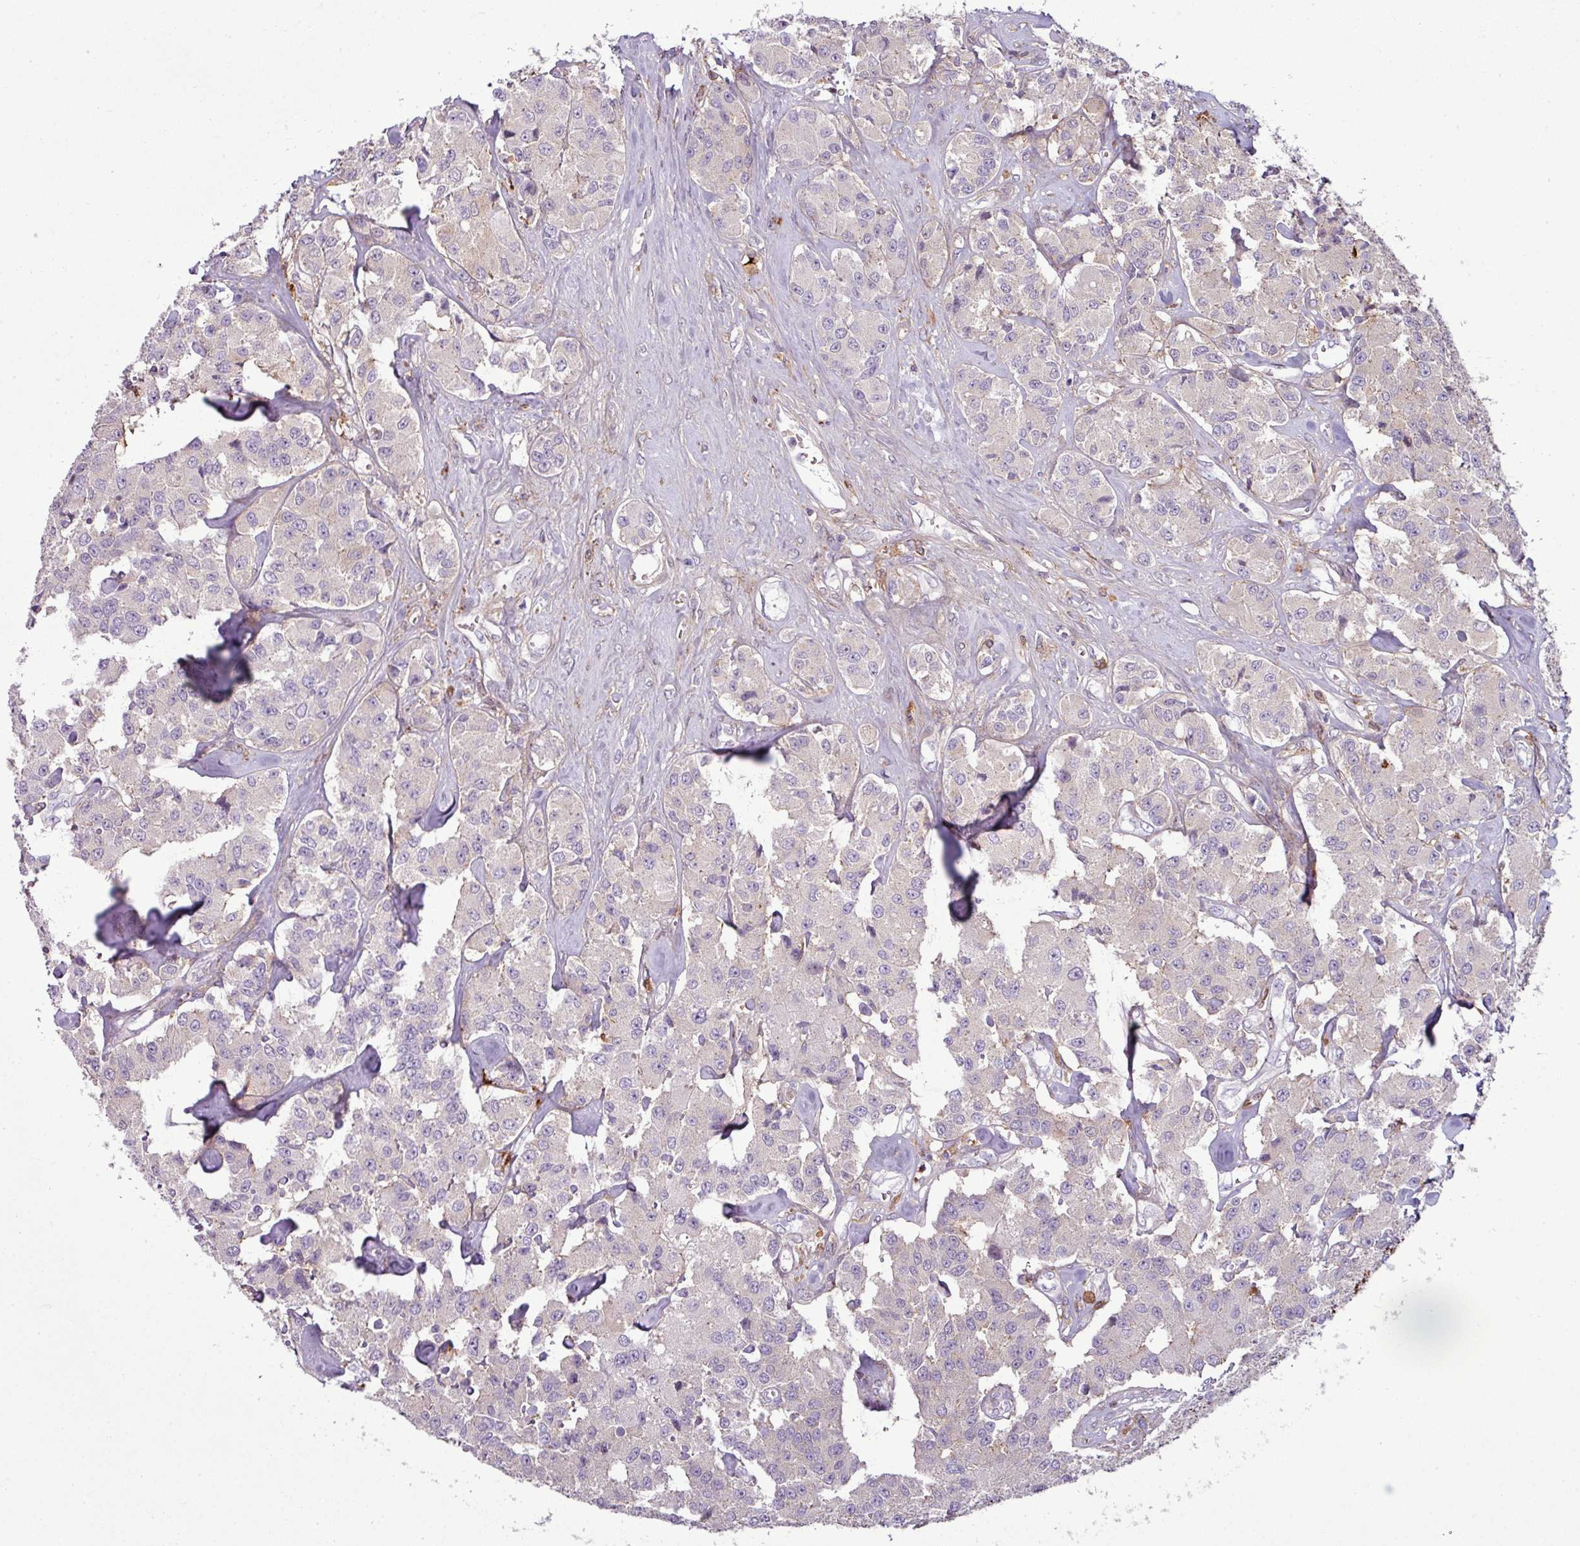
{"staining": {"intensity": "negative", "quantity": "none", "location": "none"}, "tissue": "carcinoid", "cell_type": "Tumor cells", "image_type": "cancer", "snomed": [{"axis": "morphology", "description": "Carcinoid, malignant, NOS"}, {"axis": "topography", "description": "Pancreas"}], "caption": "Tumor cells show no significant staining in carcinoid.", "gene": "COL8A1", "patient": {"sex": "male", "age": 41}}